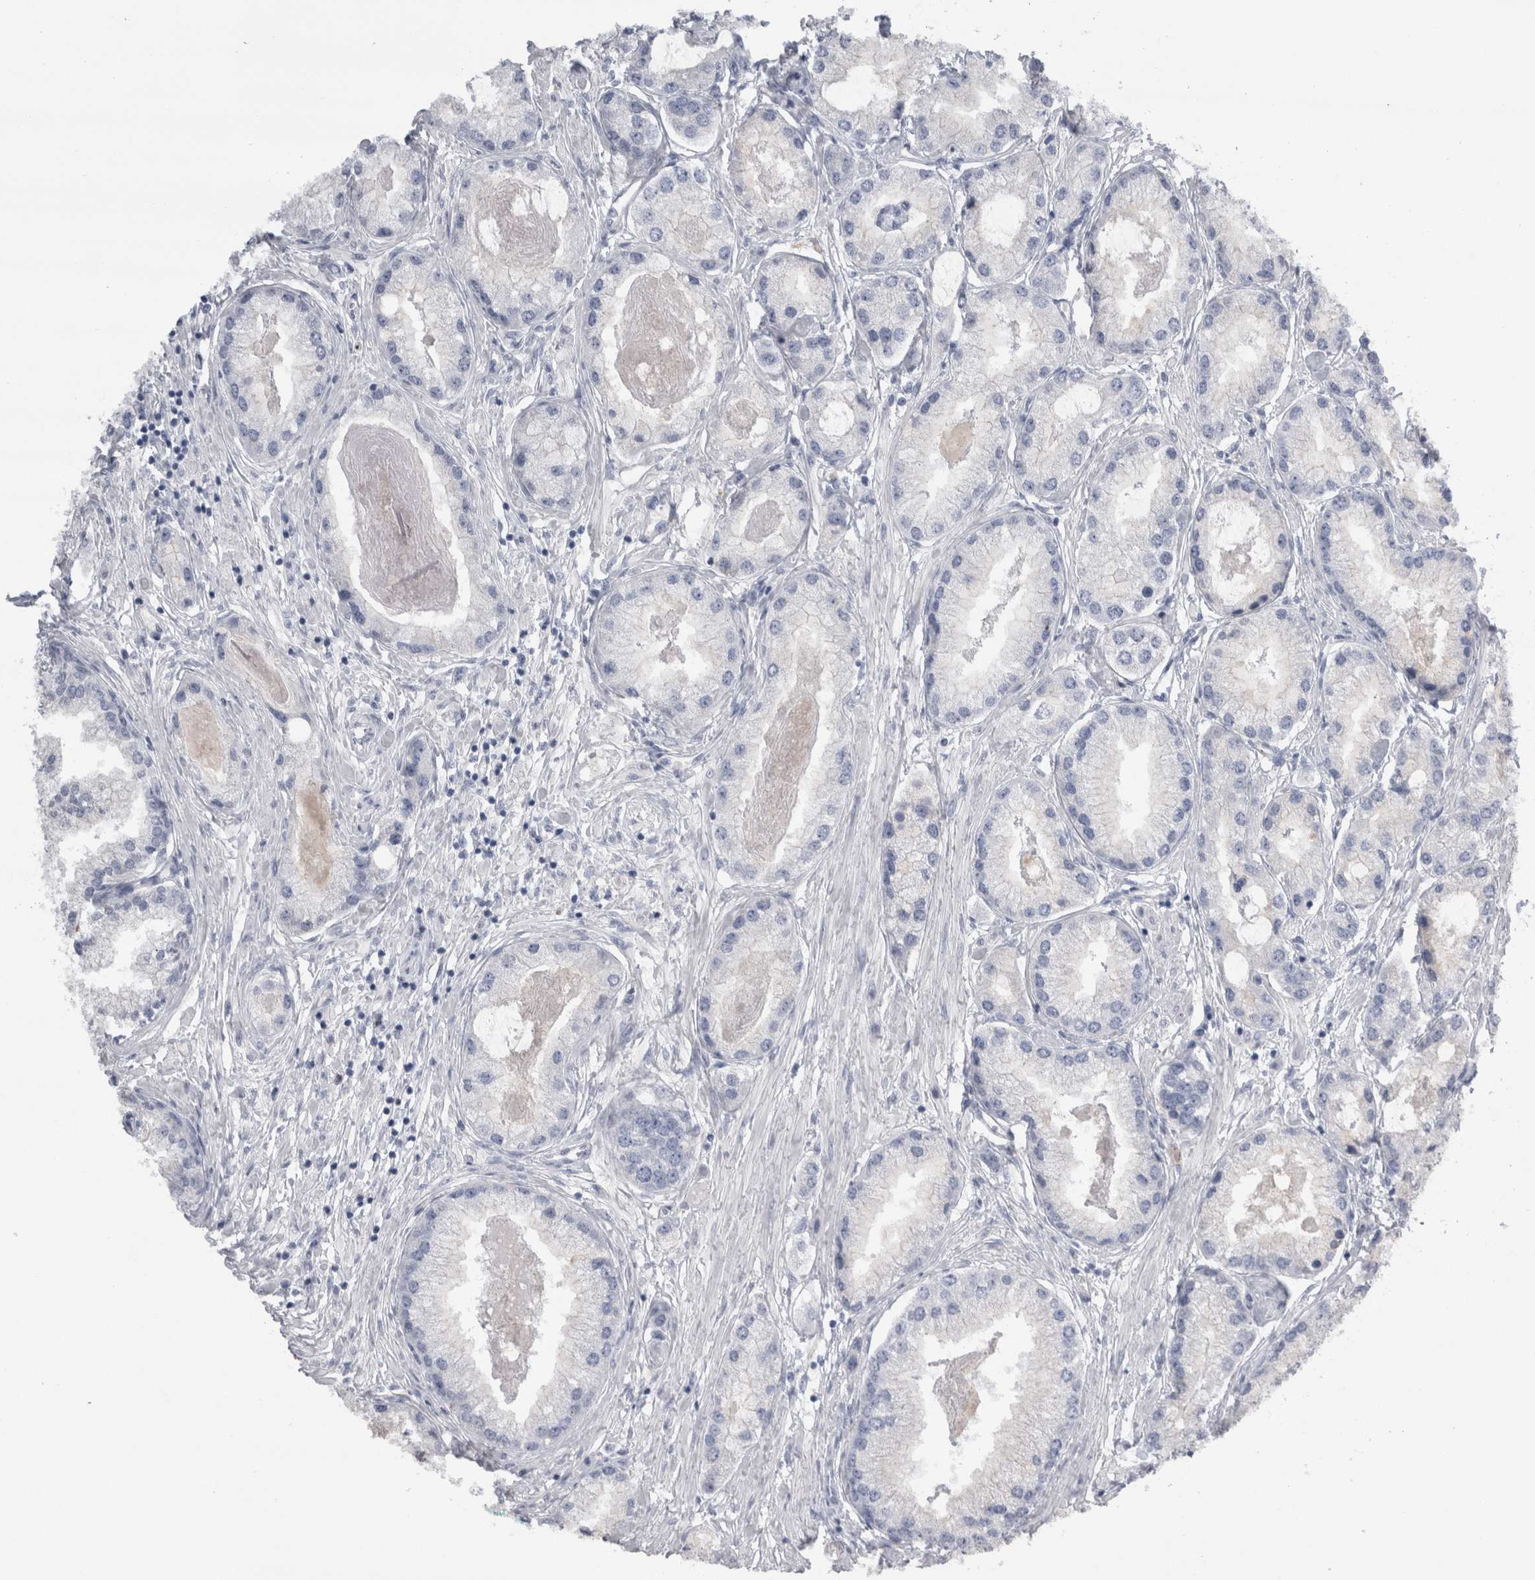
{"staining": {"intensity": "negative", "quantity": "none", "location": "none"}, "tissue": "prostate cancer", "cell_type": "Tumor cells", "image_type": "cancer", "snomed": [{"axis": "morphology", "description": "Adenocarcinoma, Low grade"}, {"axis": "topography", "description": "Prostate"}], "caption": "An immunohistochemistry image of prostate cancer (low-grade adenocarcinoma) is shown. There is no staining in tumor cells of prostate cancer (low-grade adenocarcinoma). (DAB (3,3'-diaminobenzidine) IHC visualized using brightfield microscopy, high magnification).", "gene": "REG1A", "patient": {"sex": "male", "age": 62}}